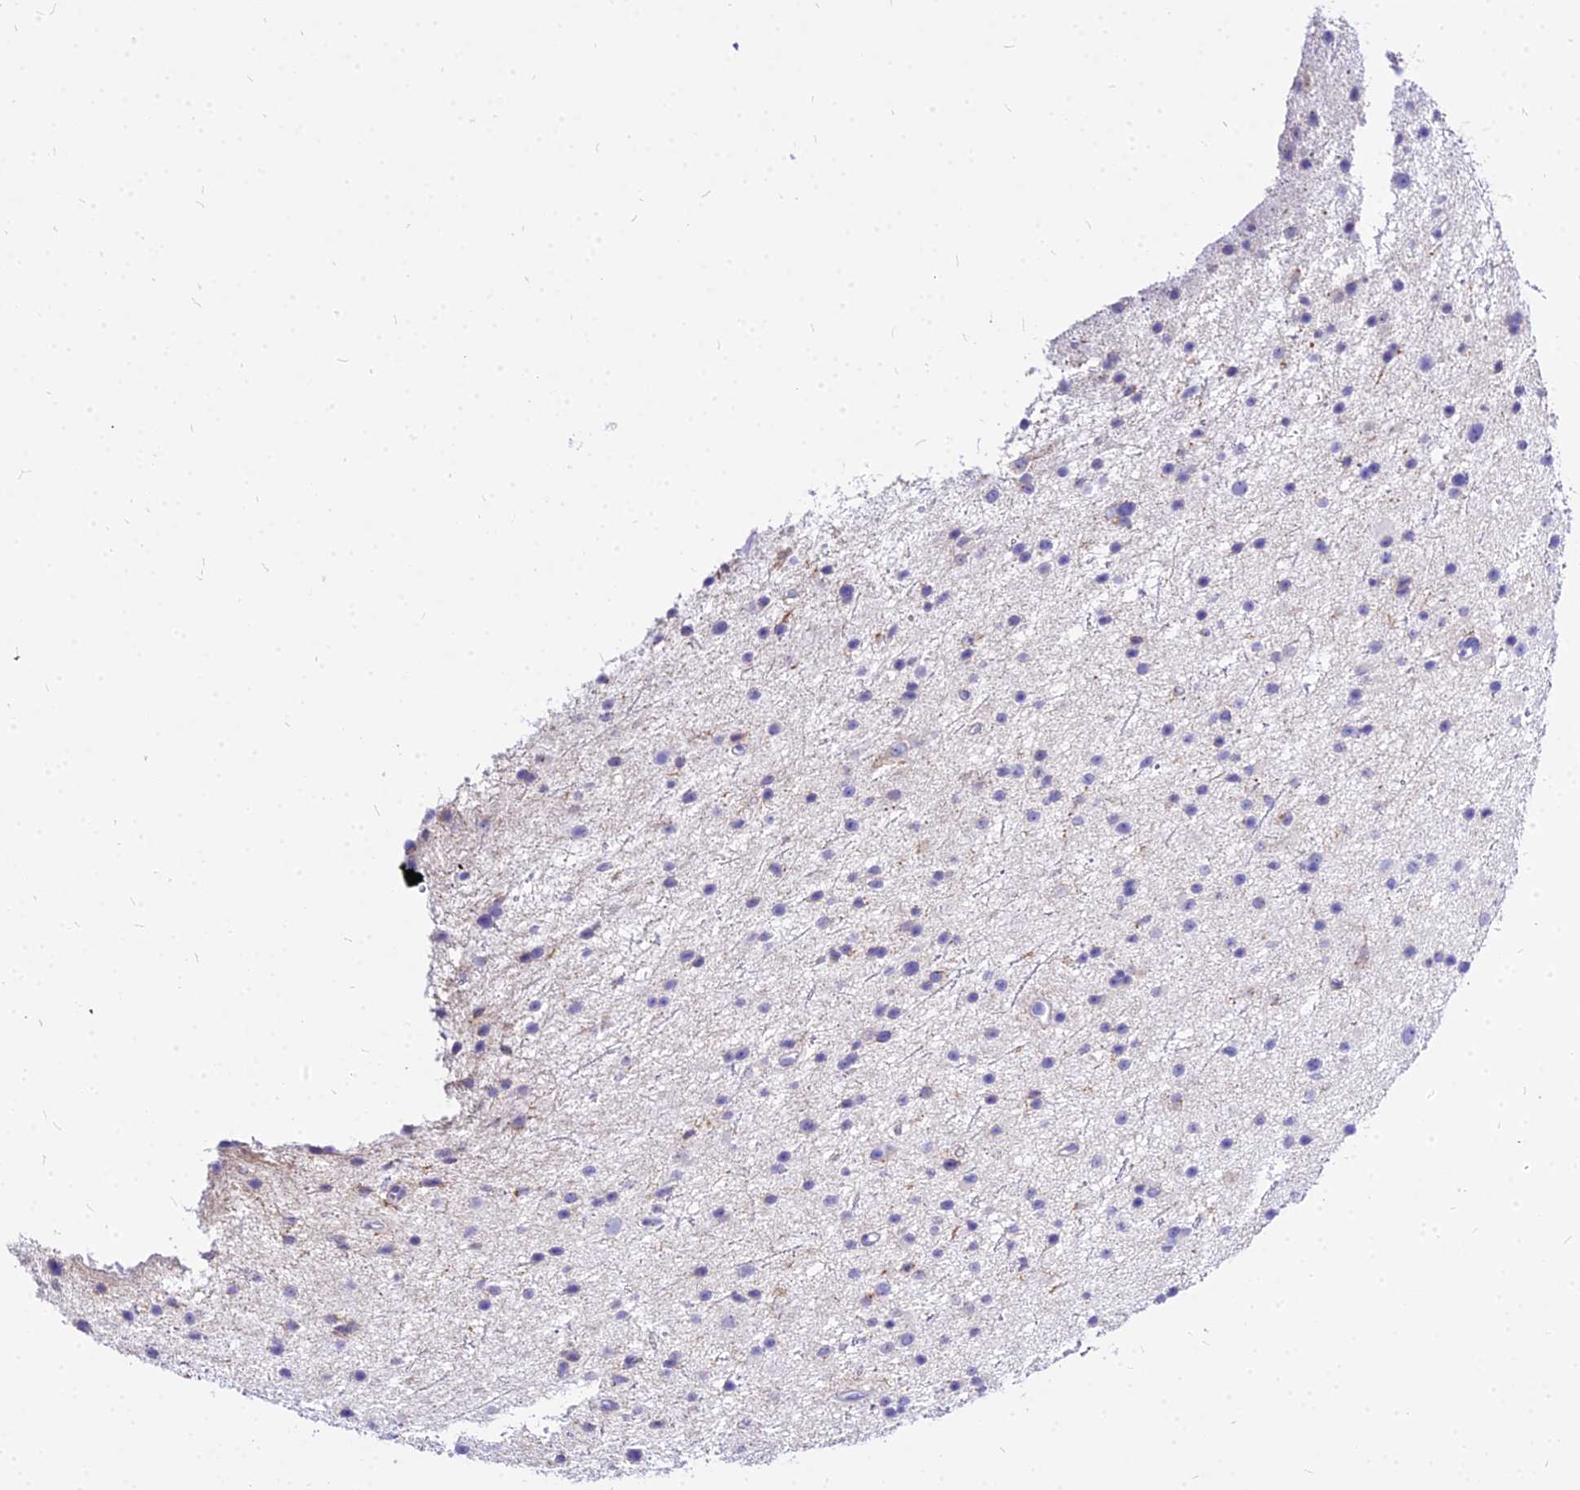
{"staining": {"intensity": "negative", "quantity": "none", "location": "none"}, "tissue": "glioma", "cell_type": "Tumor cells", "image_type": "cancer", "snomed": [{"axis": "morphology", "description": "Glioma, malignant, Low grade"}, {"axis": "topography", "description": "Cerebral cortex"}], "caption": "A high-resolution photomicrograph shows immunohistochemistry (IHC) staining of malignant glioma (low-grade), which displays no significant staining in tumor cells.", "gene": "CARD18", "patient": {"sex": "female", "age": 39}}